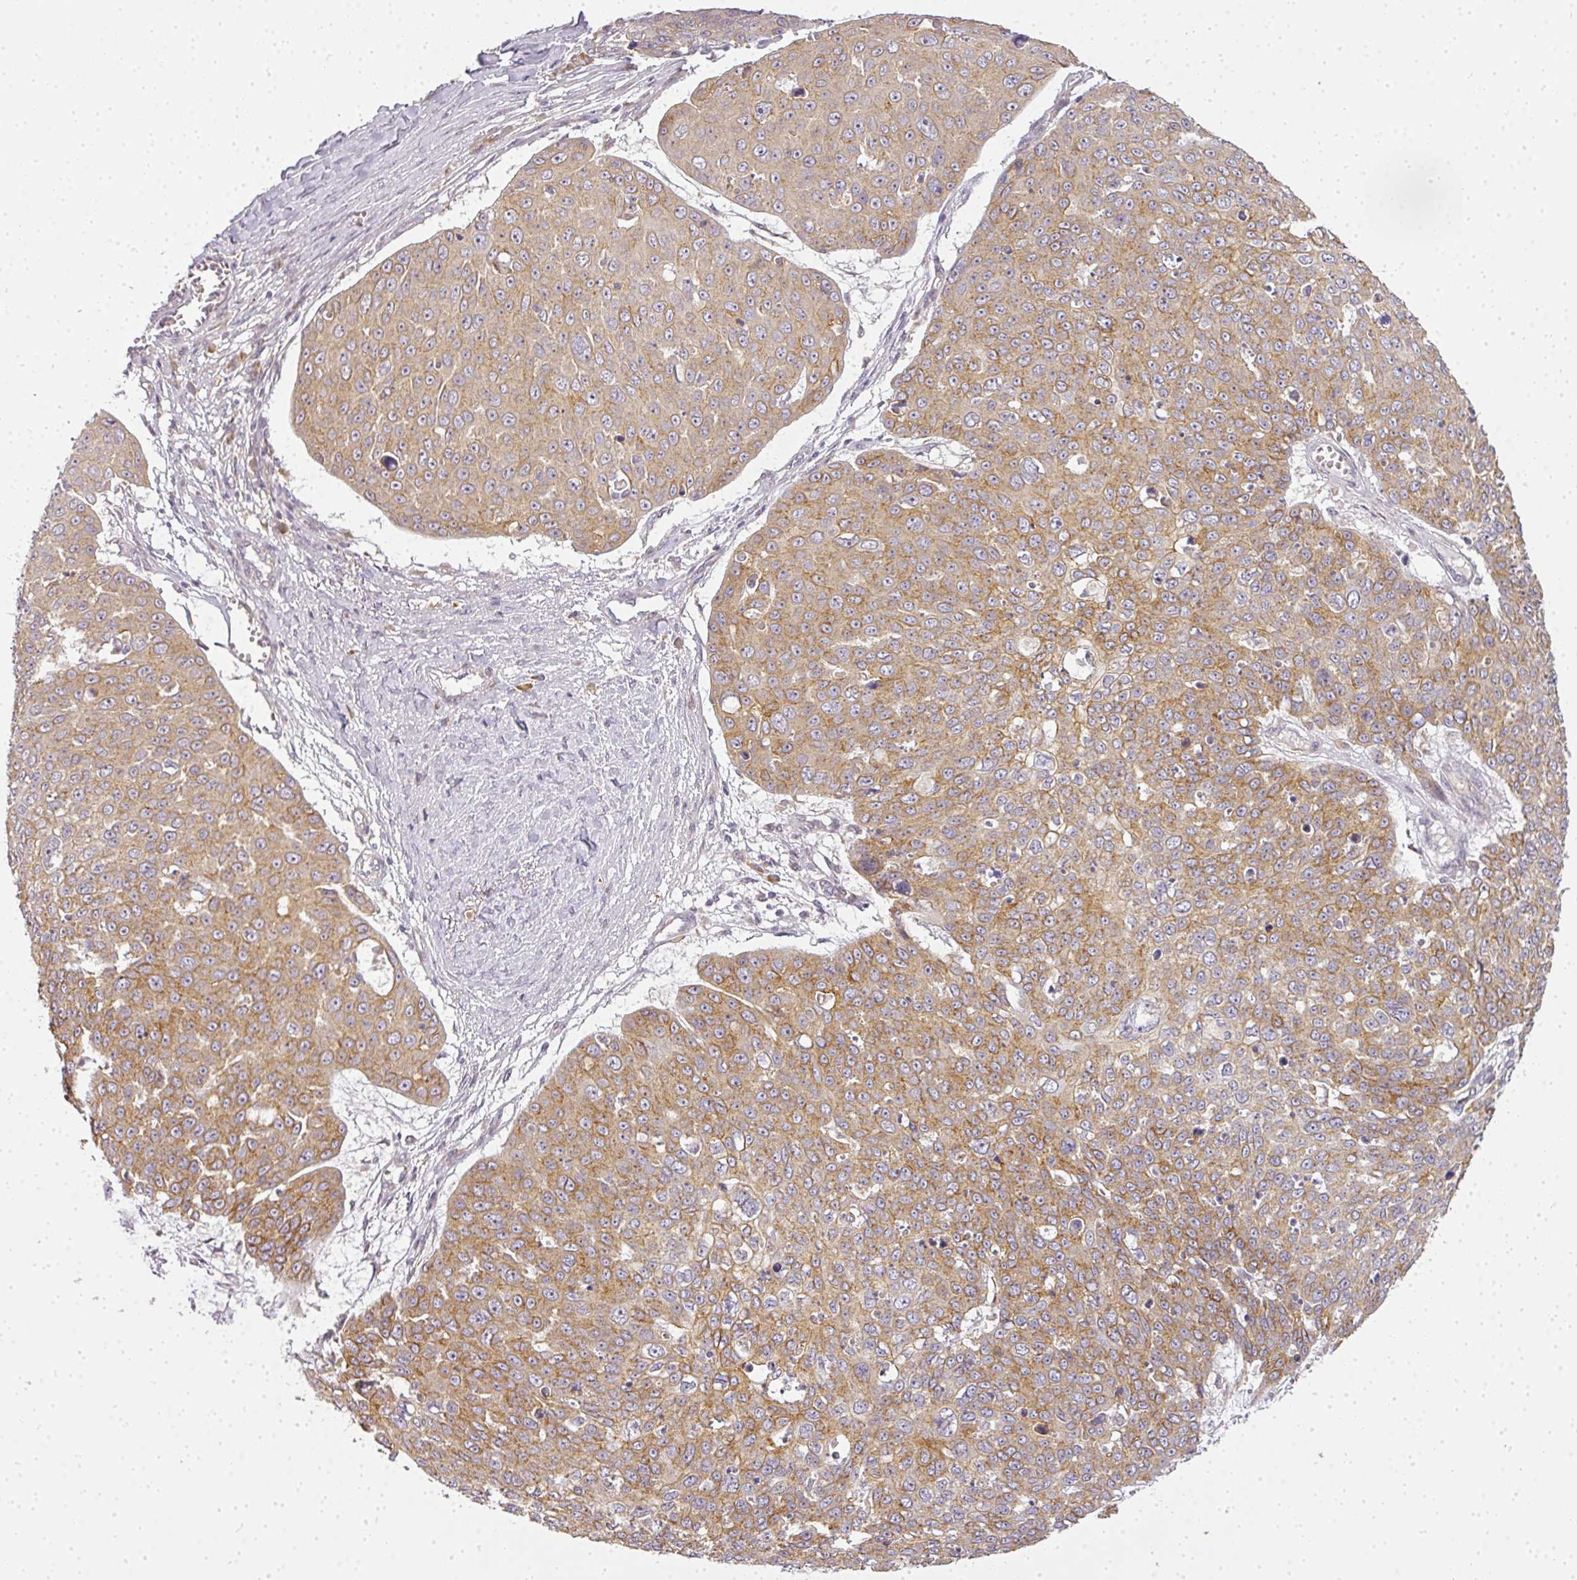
{"staining": {"intensity": "moderate", "quantity": ">75%", "location": "cytoplasmic/membranous"}, "tissue": "skin cancer", "cell_type": "Tumor cells", "image_type": "cancer", "snomed": [{"axis": "morphology", "description": "Squamous cell carcinoma, NOS"}, {"axis": "topography", "description": "Skin"}], "caption": "Tumor cells display moderate cytoplasmic/membranous positivity in about >75% of cells in skin cancer (squamous cell carcinoma).", "gene": "MED19", "patient": {"sex": "male", "age": 71}}